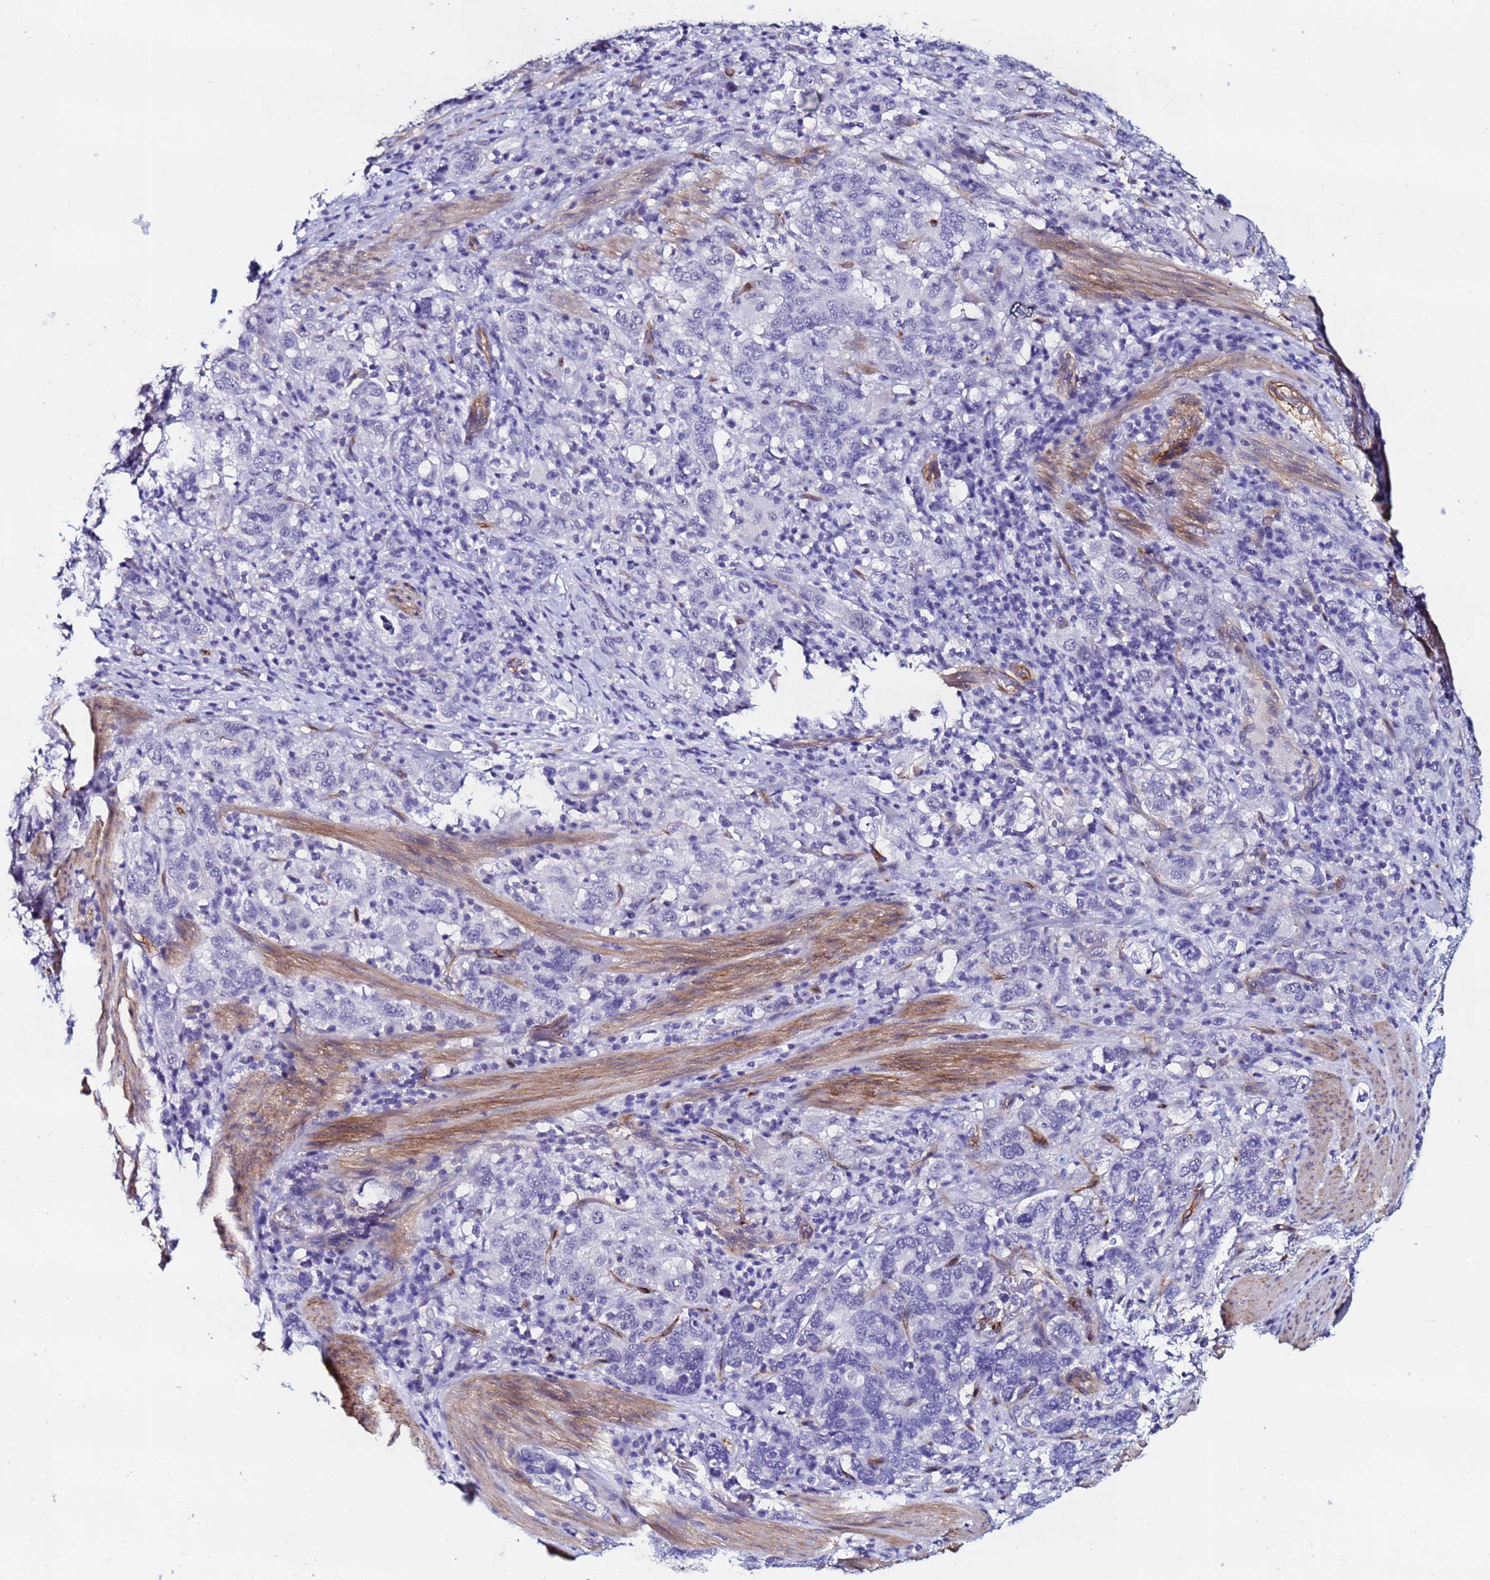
{"staining": {"intensity": "negative", "quantity": "none", "location": "none"}, "tissue": "stomach cancer", "cell_type": "Tumor cells", "image_type": "cancer", "snomed": [{"axis": "morphology", "description": "Adenocarcinoma, NOS"}, {"axis": "topography", "description": "Stomach, upper"}, {"axis": "topography", "description": "Stomach"}], "caption": "Histopathology image shows no significant protein positivity in tumor cells of stomach cancer (adenocarcinoma). (Stains: DAB IHC with hematoxylin counter stain, Microscopy: brightfield microscopy at high magnification).", "gene": "DEFB104A", "patient": {"sex": "male", "age": 62}}